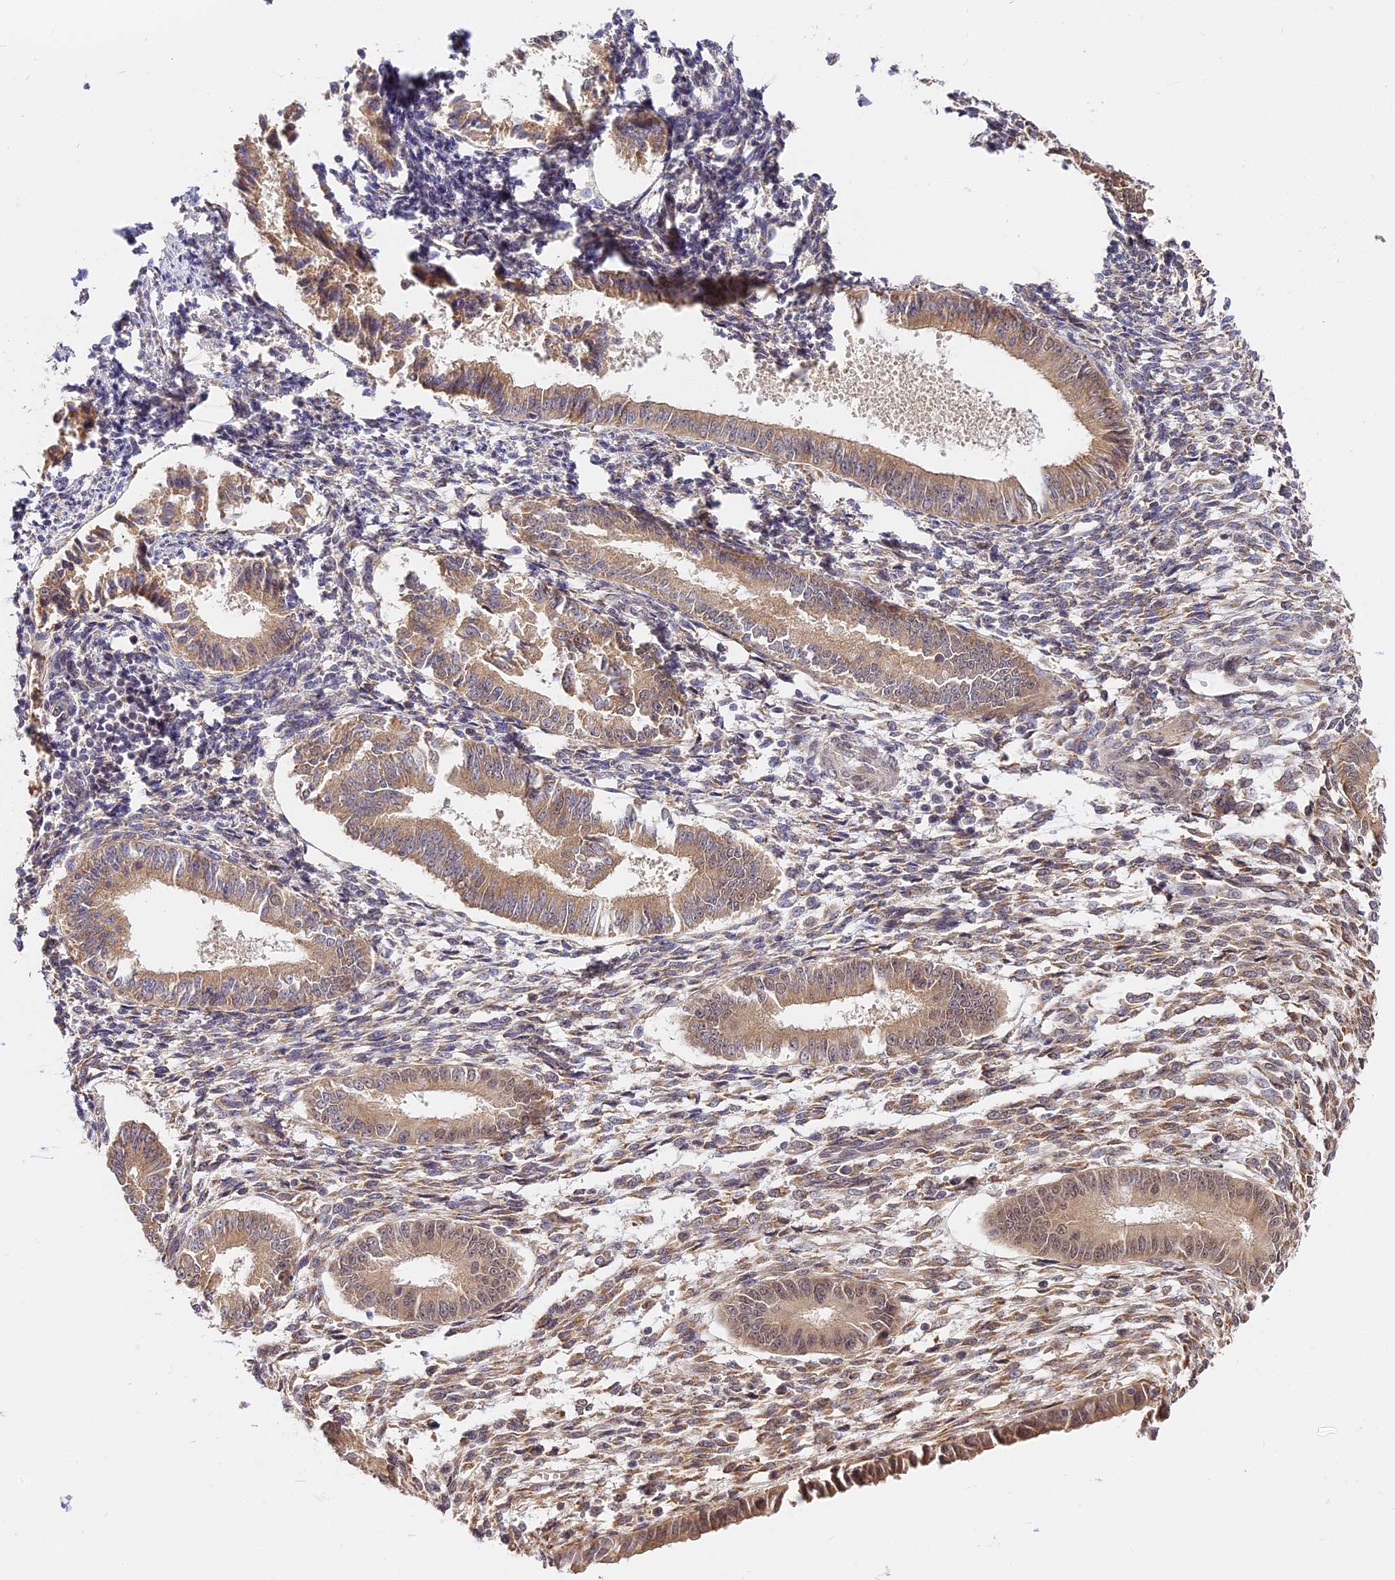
{"staining": {"intensity": "weak", "quantity": "25%-75%", "location": "cytoplasmic/membranous"}, "tissue": "endometrium", "cell_type": "Cells in endometrial stroma", "image_type": "normal", "snomed": [{"axis": "morphology", "description": "Normal tissue, NOS"}, {"axis": "topography", "description": "Uterus"}, {"axis": "topography", "description": "Endometrium"}], "caption": "A micrograph of endometrium stained for a protein displays weak cytoplasmic/membranous brown staining in cells in endometrial stroma. The staining was performed using DAB to visualize the protein expression in brown, while the nuclei were stained in blue with hematoxylin (Magnification: 20x).", "gene": "IMPACT", "patient": {"sex": "female", "age": 48}}